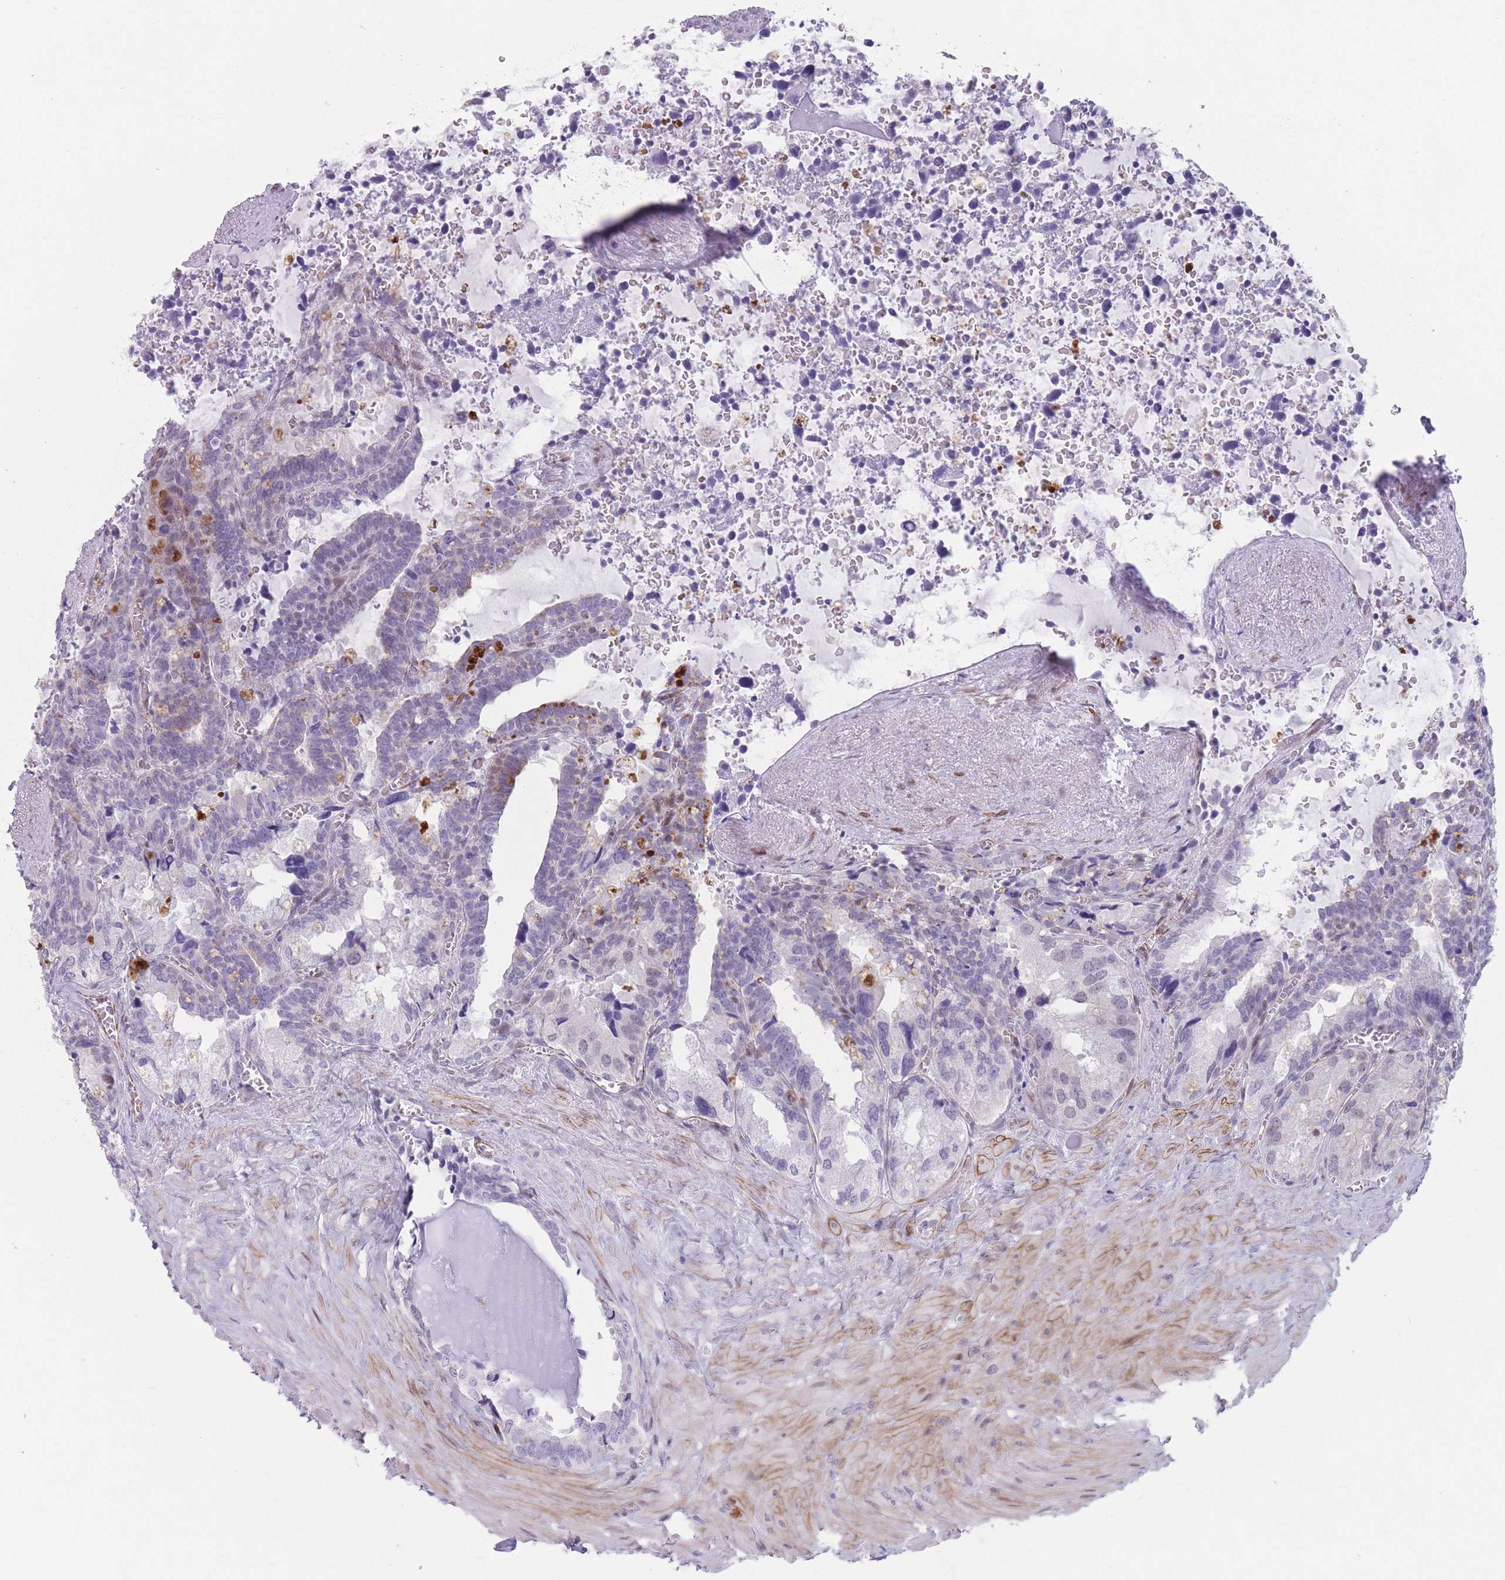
{"staining": {"intensity": "moderate", "quantity": "<25%", "location": "cytoplasmic/membranous"}, "tissue": "seminal vesicle", "cell_type": "Glandular cells", "image_type": "normal", "snomed": [{"axis": "morphology", "description": "Normal tissue, NOS"}, {"axis": "topography", "description": "Seminal veicle"}], "caption": "Seminal vesicle was stained to show a protein in brown. There is low levels of moderate cytoplasmic/membranous positivity in approximately <25% of glandular cells. Immunohistochemistry stains the protein in brown and the nuclei are stained blue.", "gene": "IFNA10", "patient": {"sex": "male", "age": 68}}